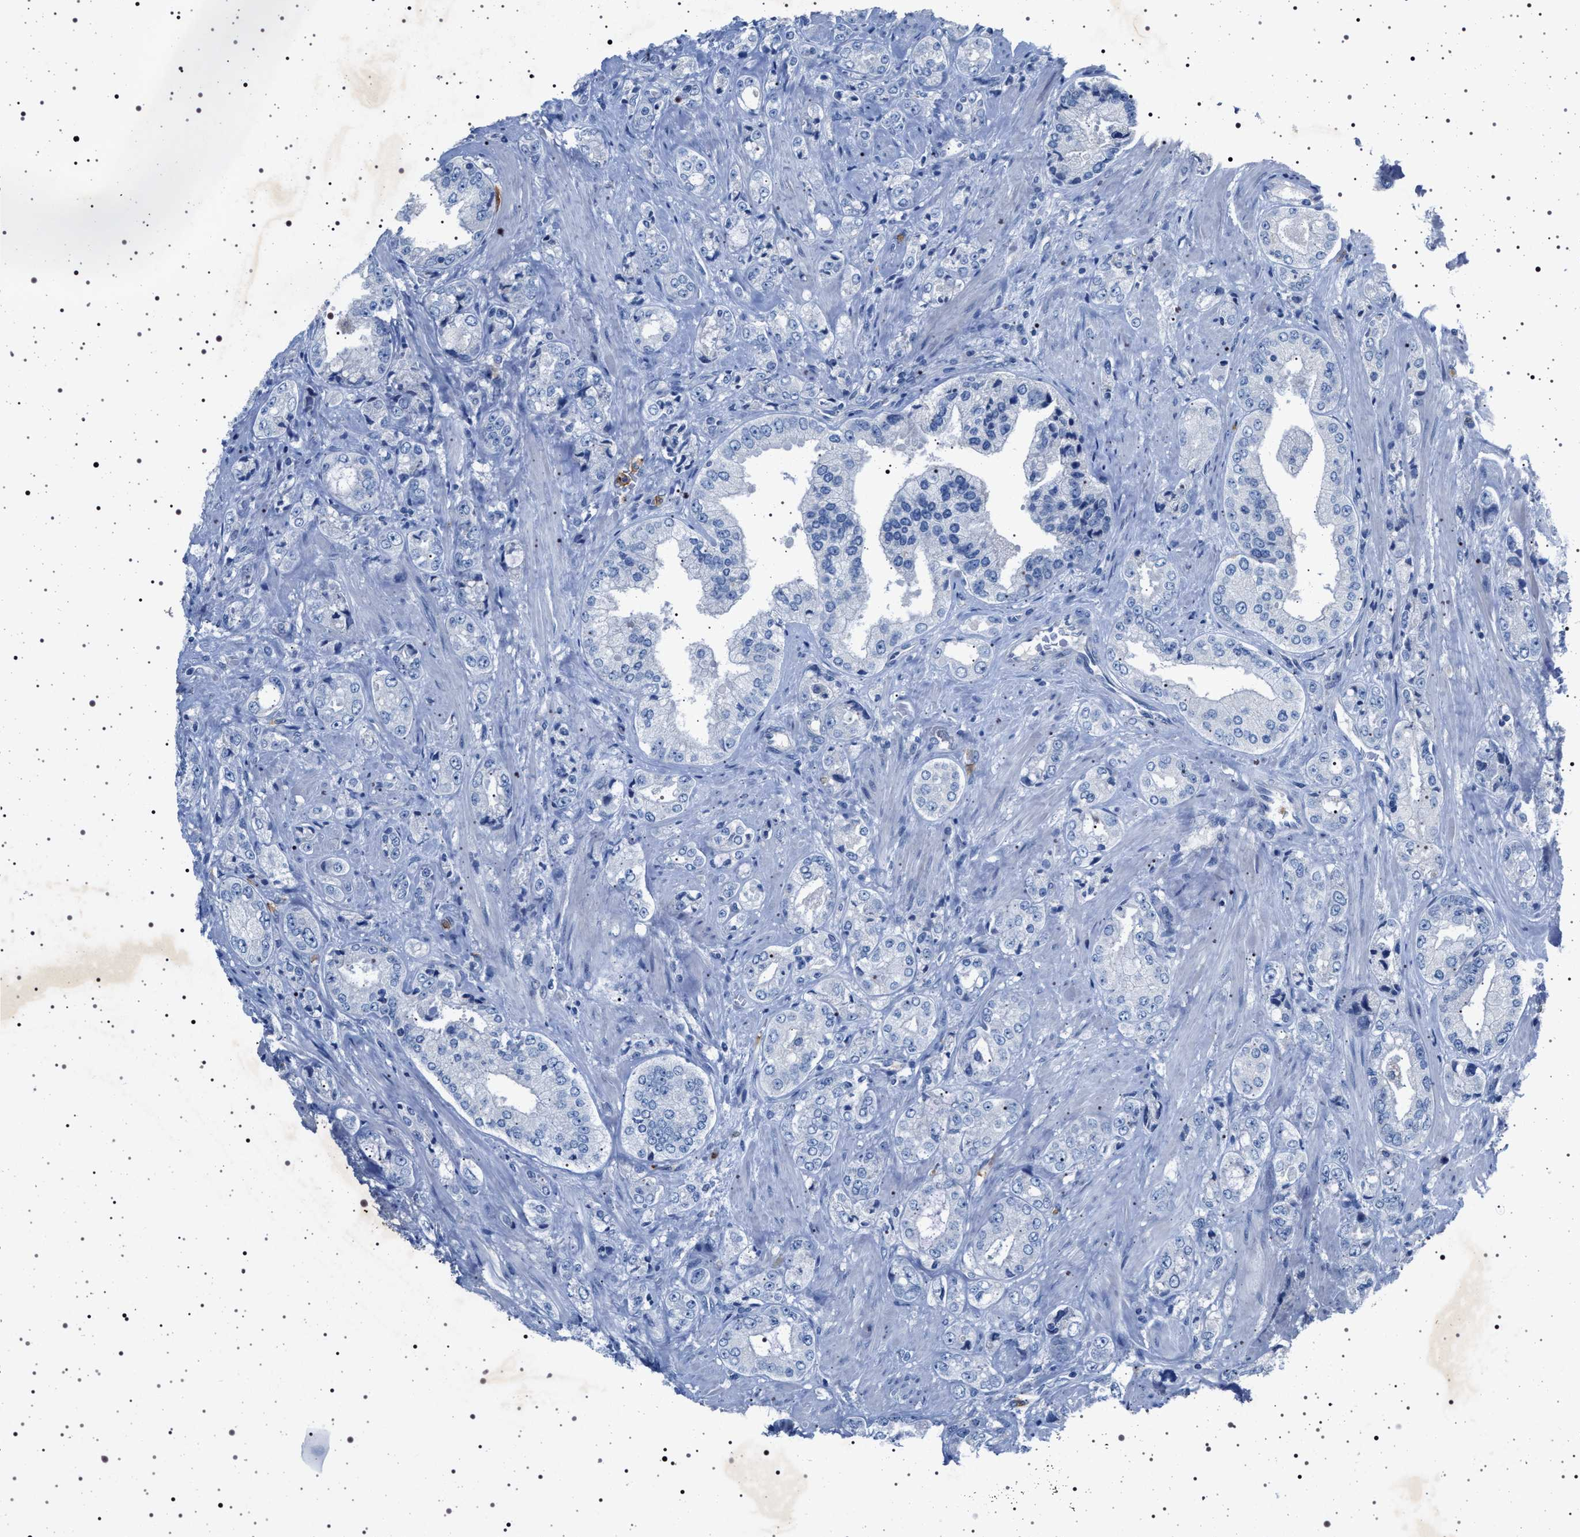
{"staining": {"intensity": "negative", "quantity": "none", "location": "none"}, "tissue": "prostate cancer", "cell_type": "Tumor cells", "image_type": "cancer", "snomed": [{"axis": "morphology", "description": "Adenocarcinoma, High grade"}, {"axis": "topography", "description": "Prostate"}], "caption": "Immunohistochemistry (IHC) histopathology image of neoplastic tissue: prostate cancer stained with DAB (3,3'-diaminobenzidine) reveals no significant protein positivity in tumor cells. The staining was performed using DAB to visualize the protein expression in brown, while the nuclei were stained in blue with hematoxylin (Magnification: 20x).", "gene": "NAT9", "patient": {"sex": "male", "age": 61}}